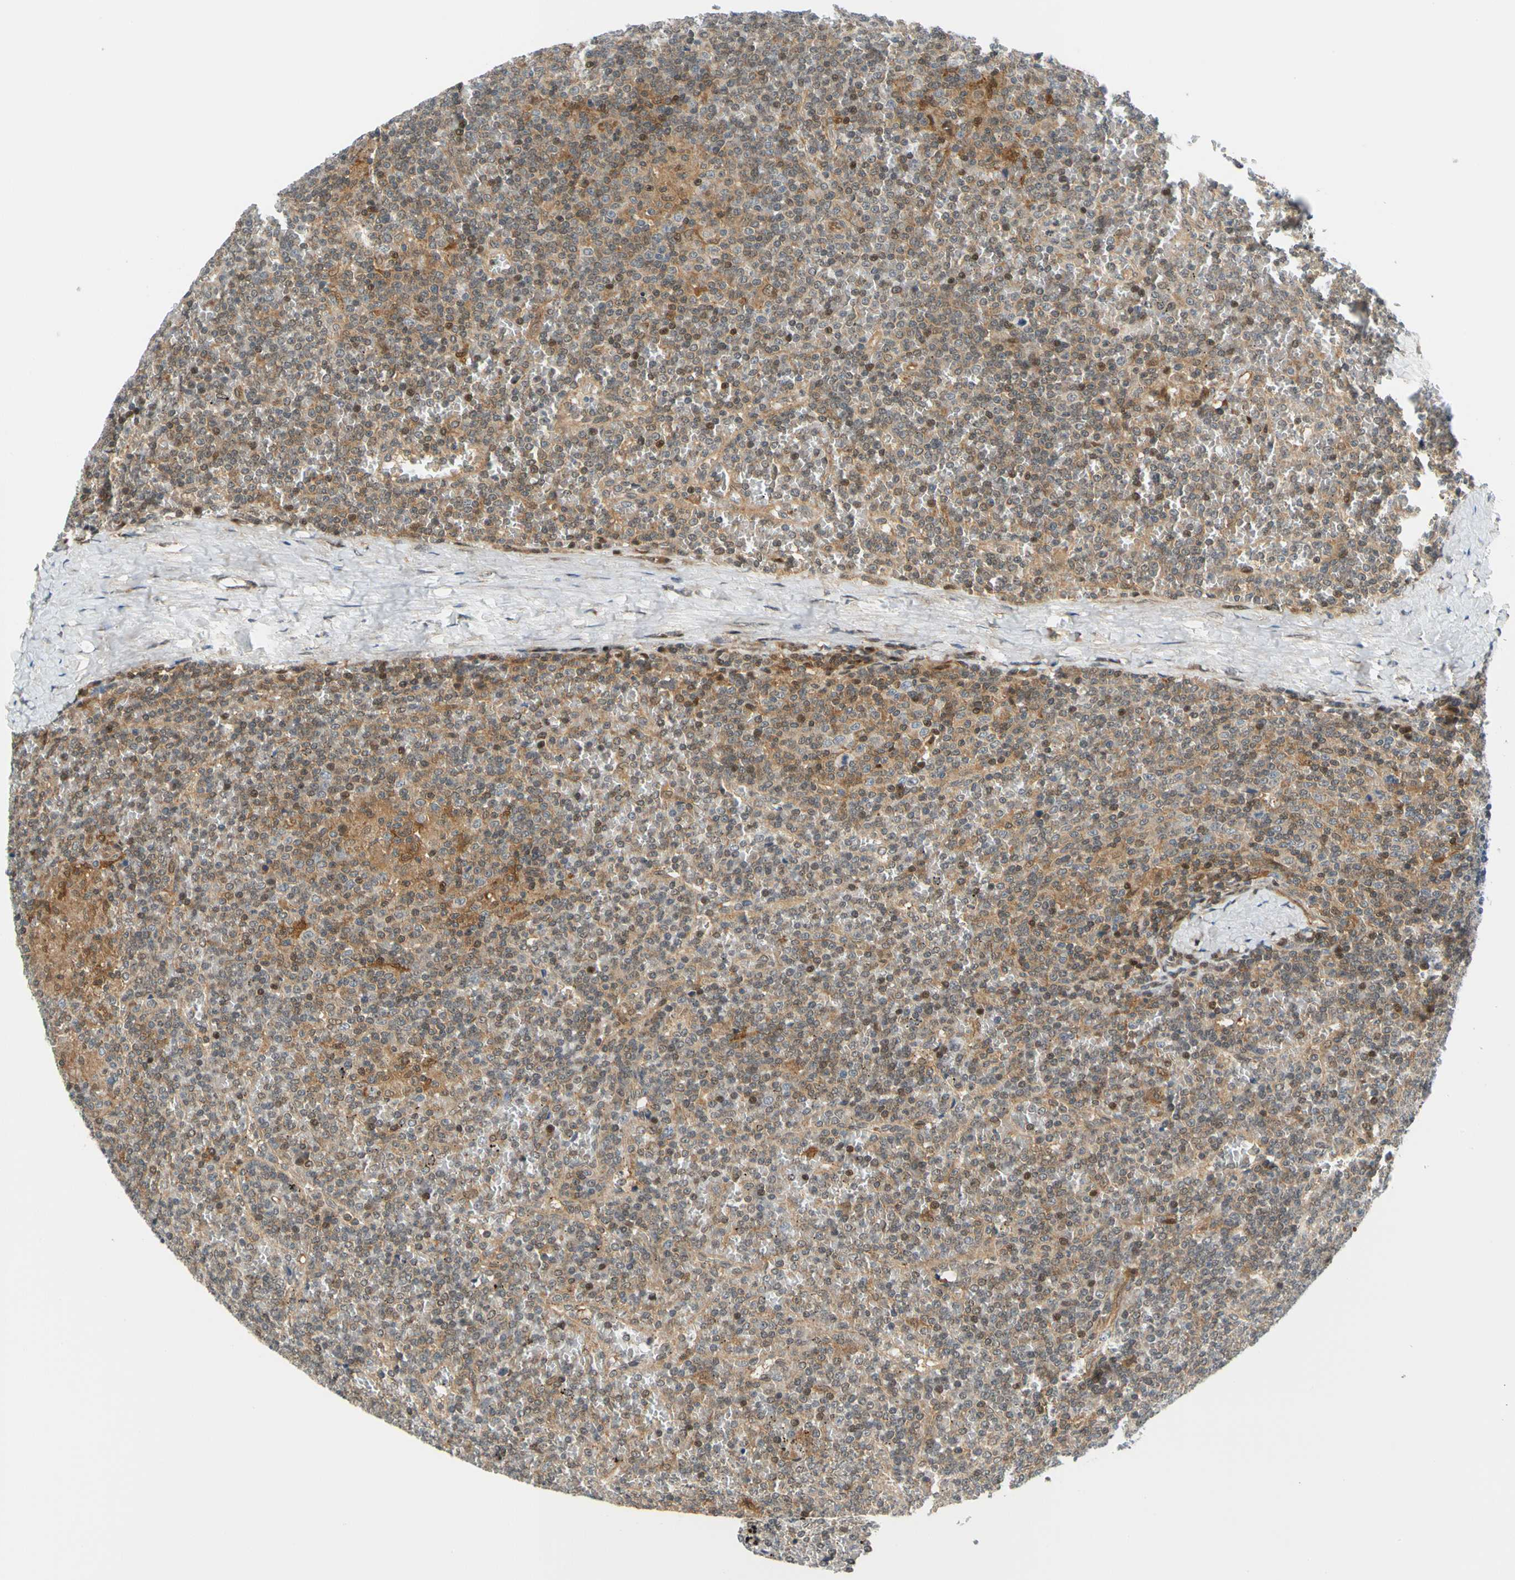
{"staining": {"intensity": "moderate", "quantity": ">75%", "location": "cytoplasmic/membranous"}, "tissue": "lymphoma", "cell_type": "Tumor cells", "image_type": "cancer", "snomed": [{"axis": "morphology", "description": "Malignant lymphoma, non-Hodgkin's type, Low grade"}, {"axis": "topography", "description": "Spleen"}], "caption": "This image shows lymphoma stained with immunohistochemistry (IHC) to label a protein in brown. The cytoplasmic/membranous of tumor cells show moderate positivity for the protein. Nuclei are counter-stained blue.", "gene": "MAPK9", "patient": {"sex": "female", "age": 19}}